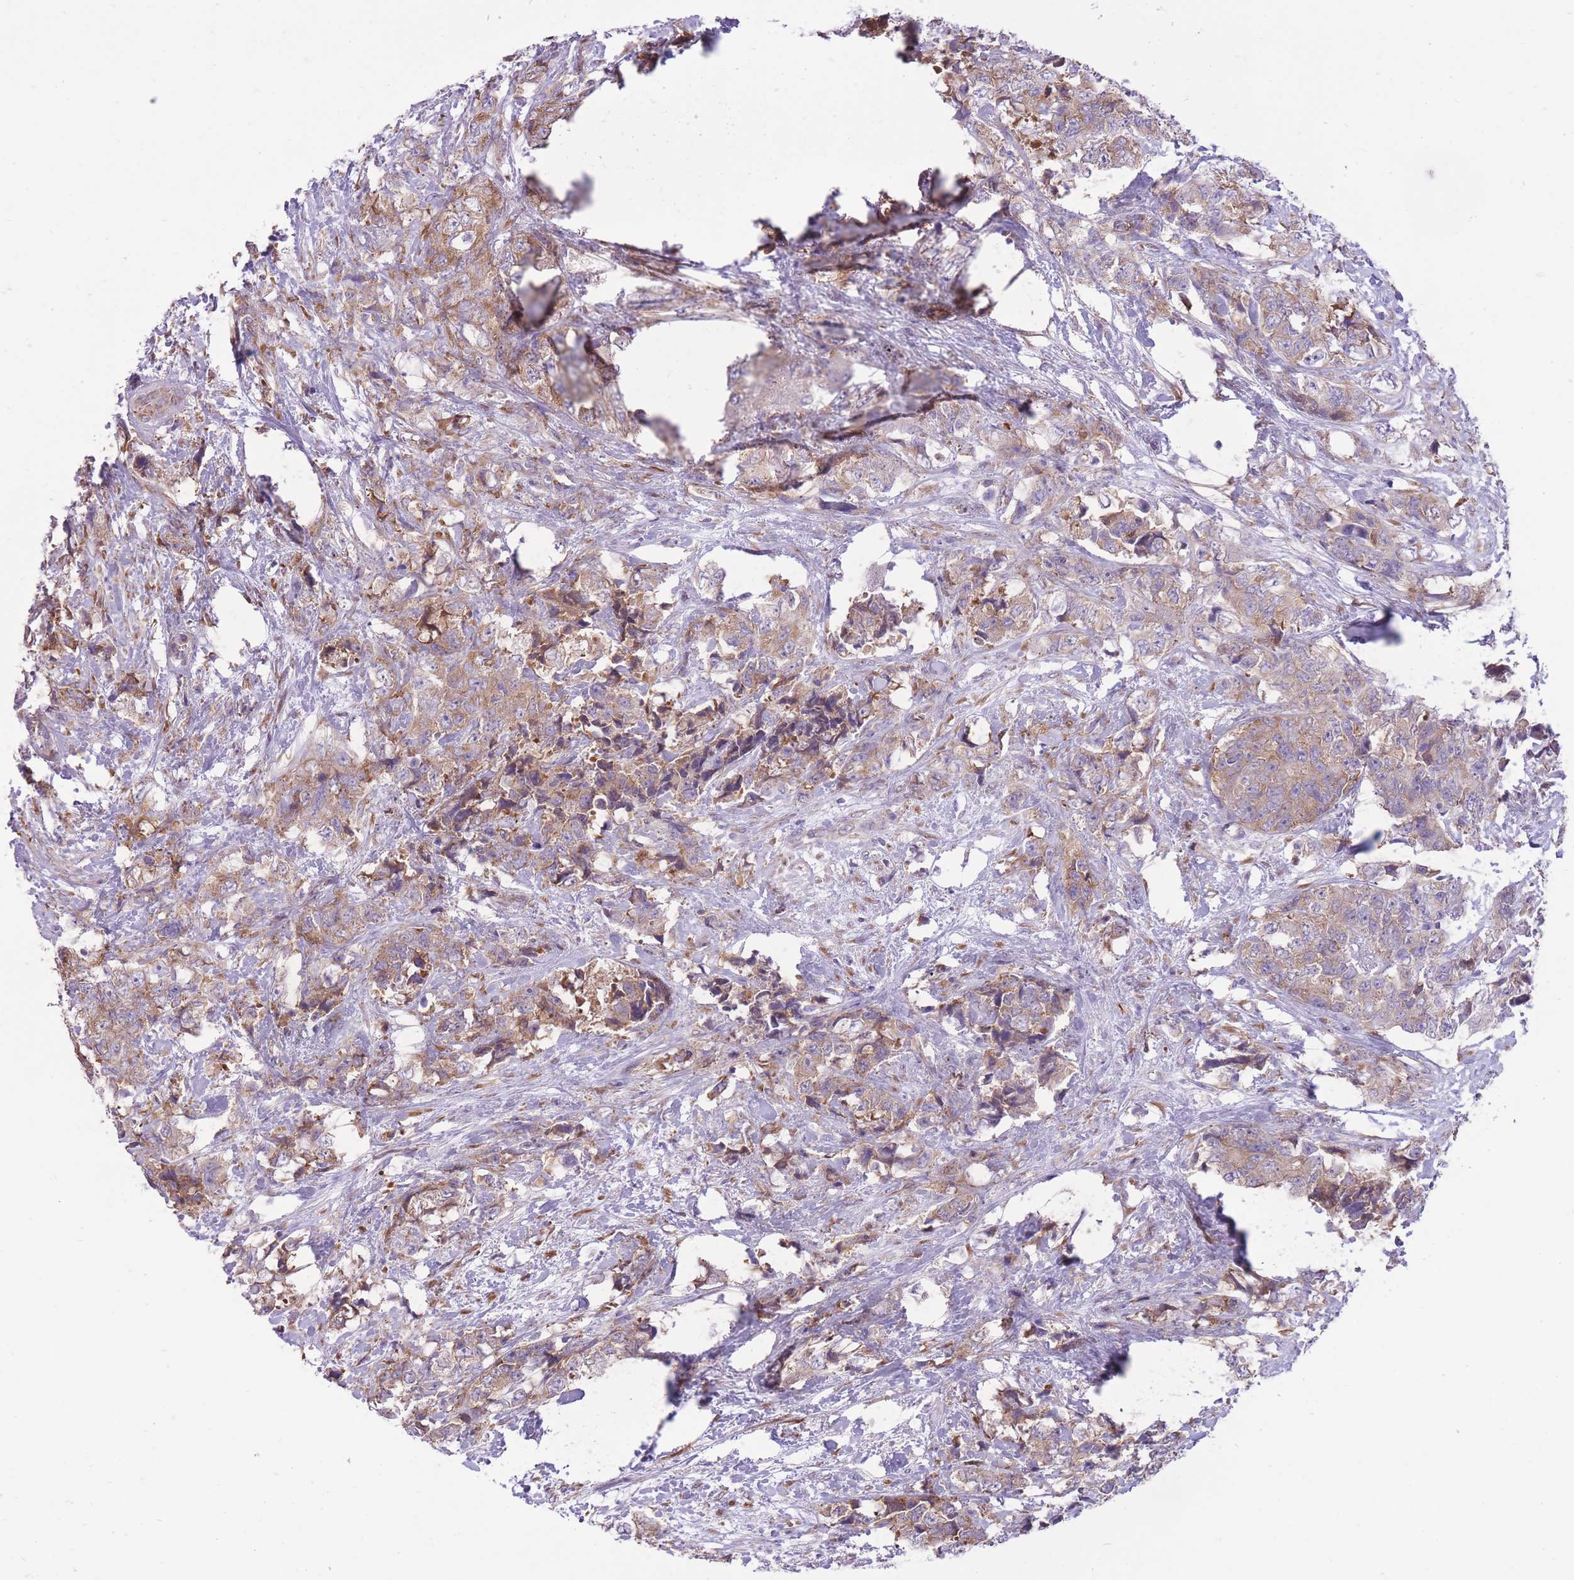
{"staining": {"intensity": "moderate", "quantity": ">75%", "location": "cytoplasmic/membranous"}, "tissue": "urothelial cancer", "cell_type": "Tumor cells", "image_type": "cancer", "snomed": [{"axis": "morphology", "description": "Urothelial carcinoma, High grade"}, {"axis": "topography", "description": "Urinary bladder"}], "caption": "Protein expression by immunohistochemistry exhibits moderate cytoplasmic/membranous staining in approximately >75% of tumor cells in urothelial cancer.", "gene": "ZNF501", "patient": {"sex": "female", "age": 78}}